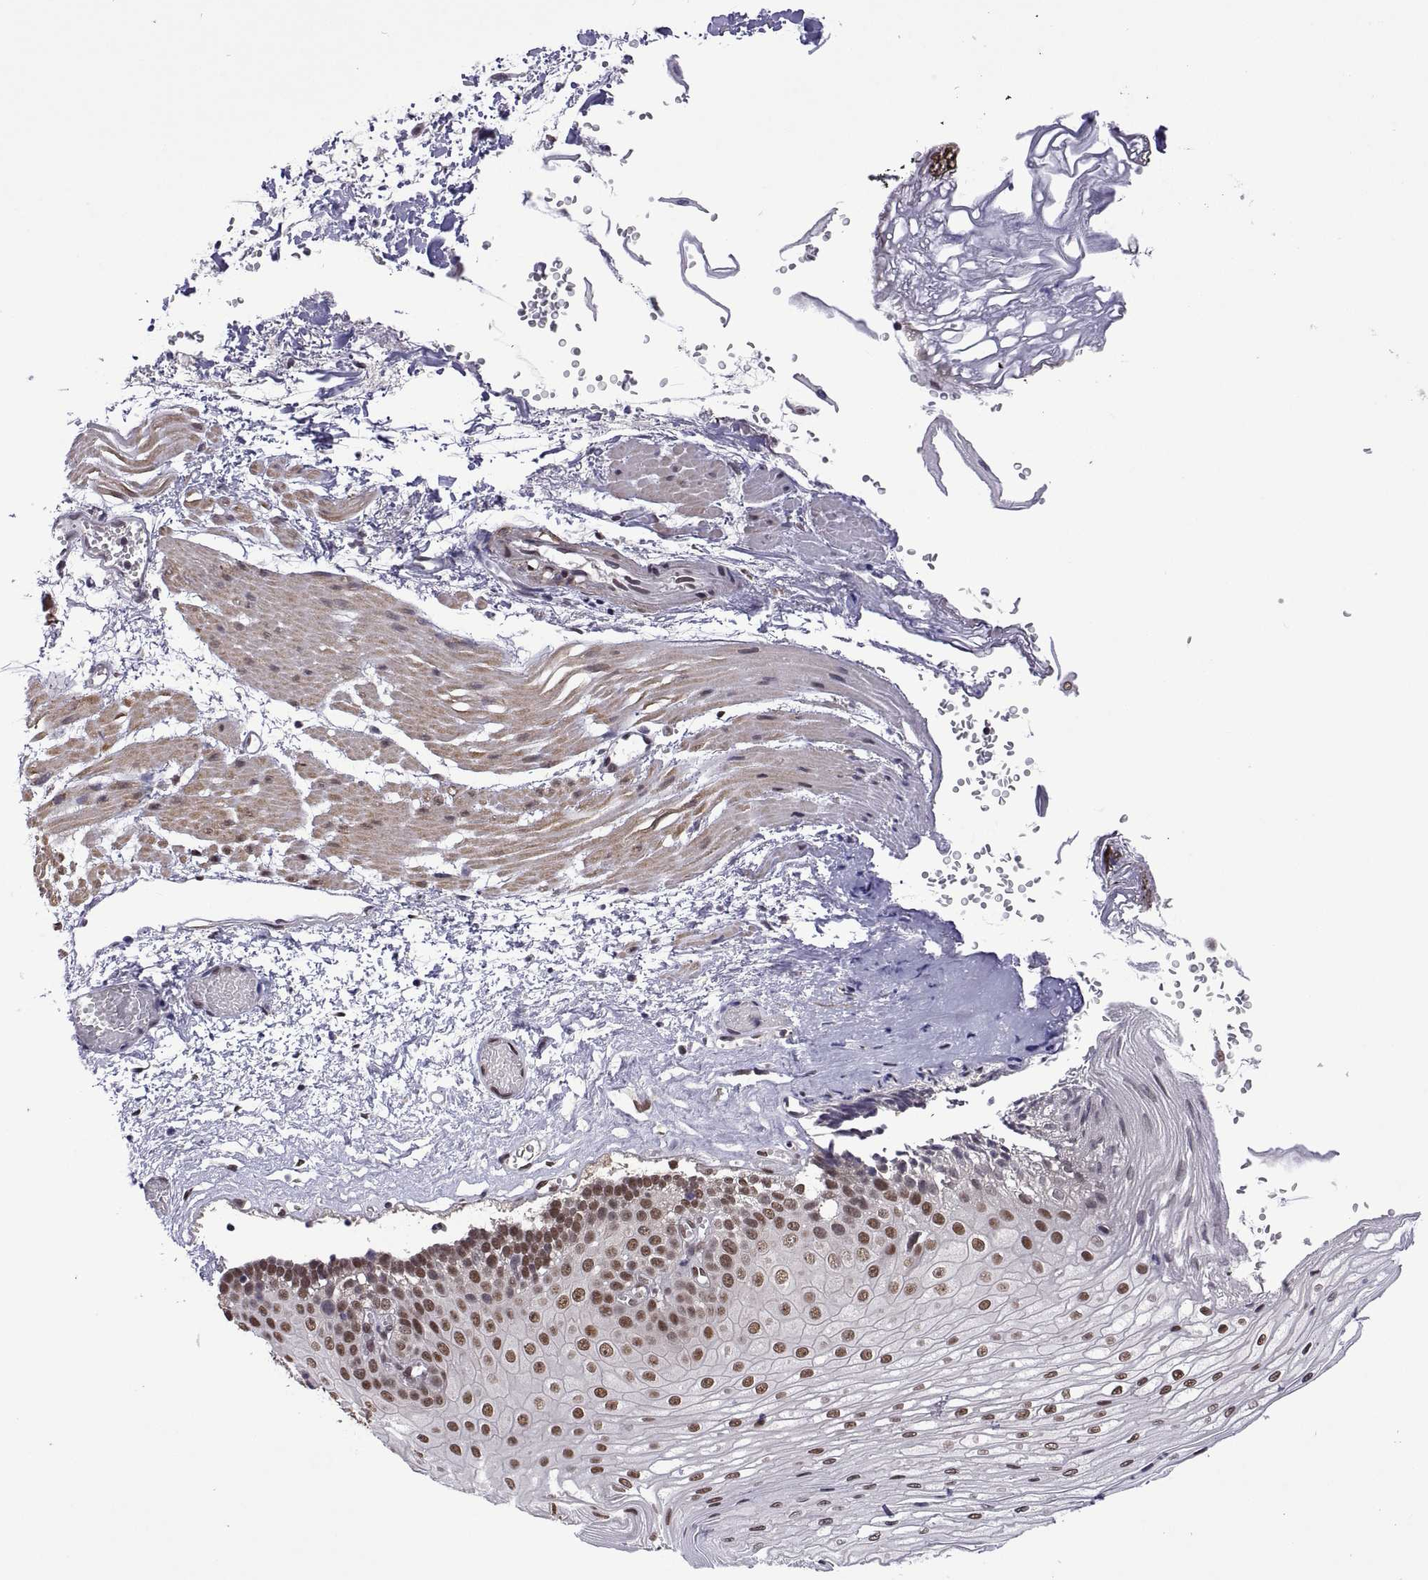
{"staining": {"intensity": "moderate", "quantity": "25%-75%", "location": "nuclear"}, "tissue": "esophagus", "cell_type": "Squamous epithelial cells", "image_type": "normal", "snomed": [{"axis": "morphology", "description": "Normal tissue, NOS"}, {"axis": "topography", "description": "Esophagus"}], "caption": "Immunohistochemistry (IHC) image of unremarkable esophagus: esophagus stained using immunohistochemistry exhibits medium levels of moderate protein expression localized specifically in the nuclear of squamous epithelial cells, appearing as a nuclear brown color.", "gene": "NR4A1", "patient": {"sex": "female", "age": 62}}